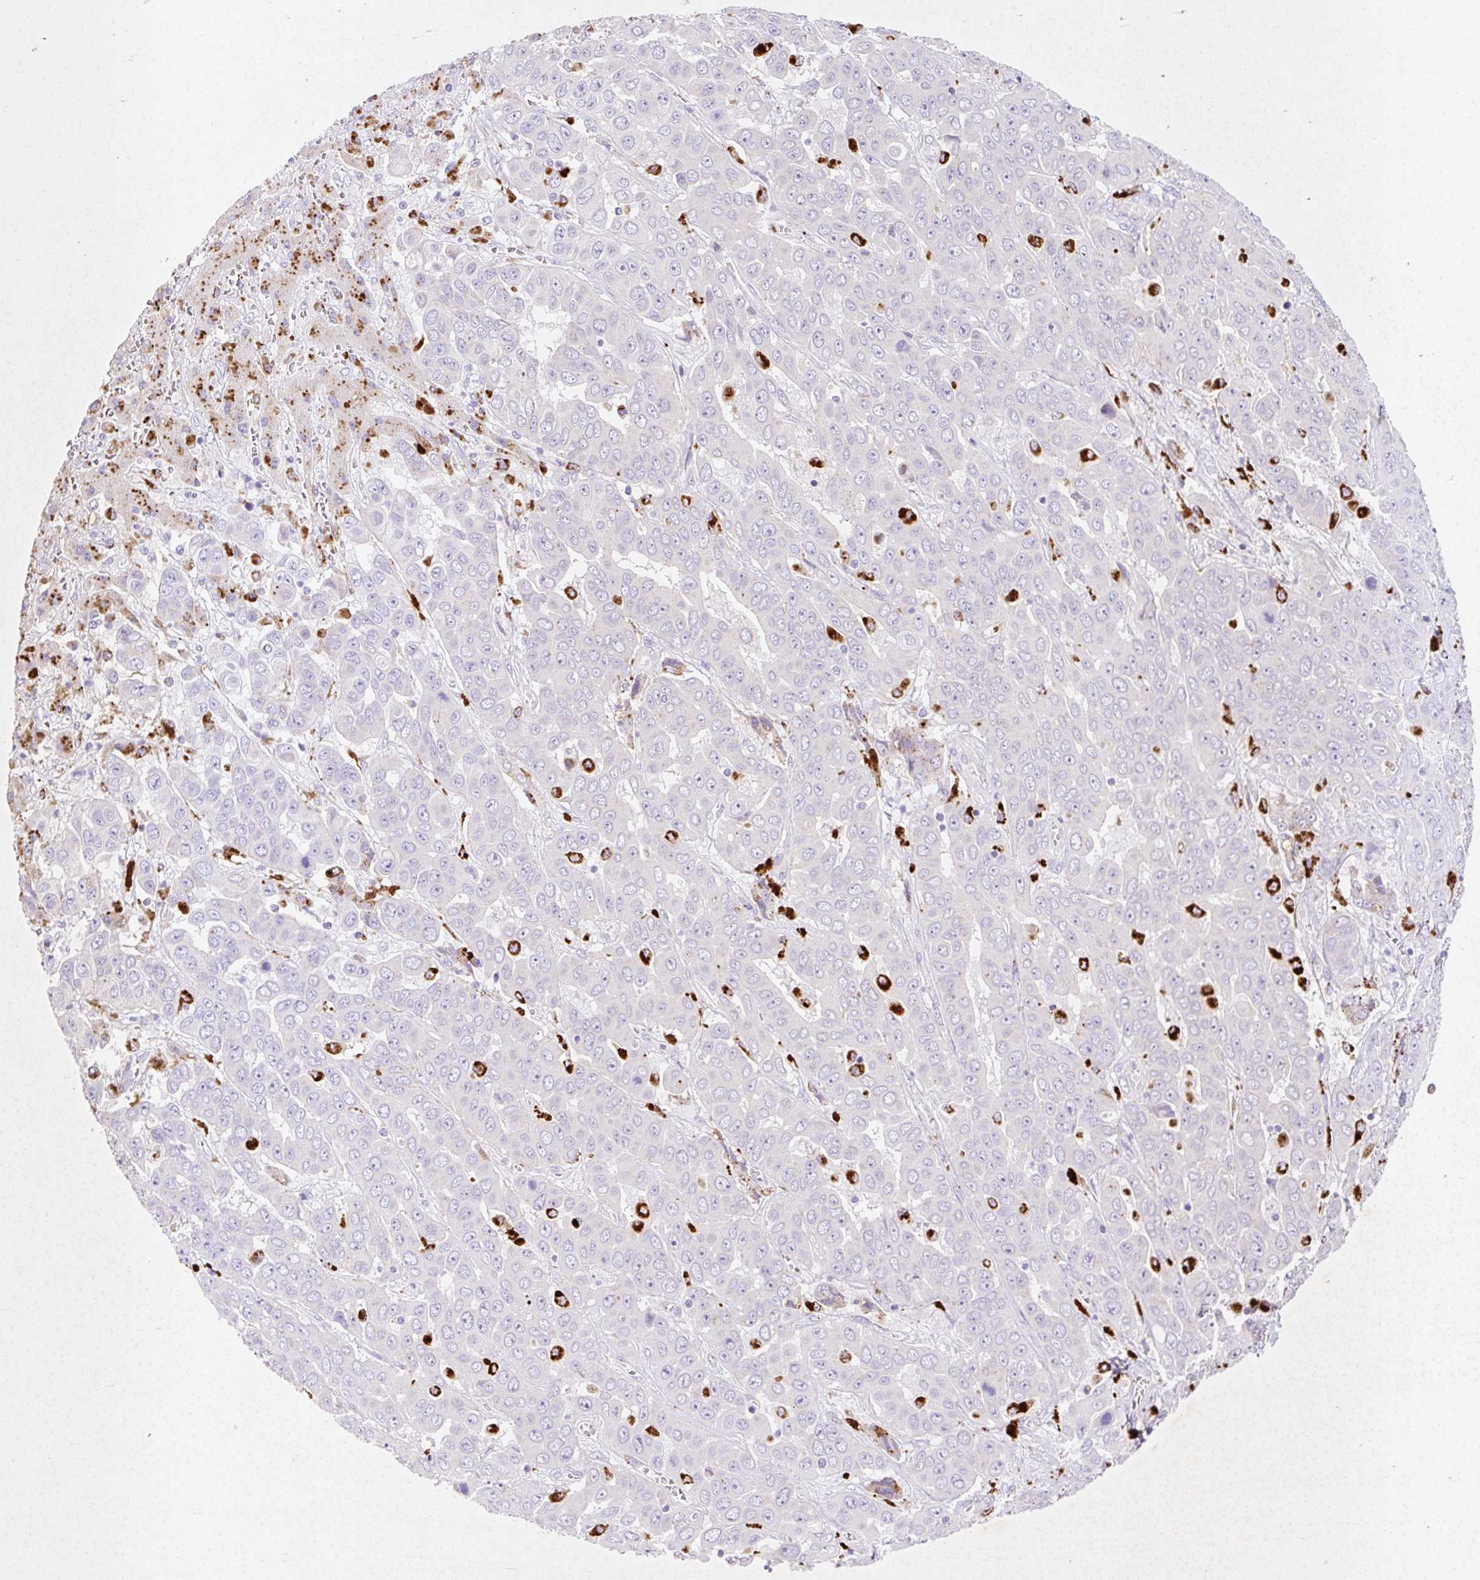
{"staining": {"intensity": "negative", "quantity": "none", "location": "none"}, "tissue": "liver cancer", "cell_type": "Tumor cells", "image_type": "cancer", "snomed": [{"axis": "morphology", "description": "Cholangiocarcinoma"}, {"axis": "topography", "description": "Liver"}], "caption": "Immunohistochemistry of human liver cancer exhibits no expression in tumor cells. The staining was performed using DAB to visualize the protein expression in brown, while the nuclei were stained in blue with hematoxylin (Magnification: 20x).", "gene": "HEXA", "patient": {"sex": "female", "age": 52}}